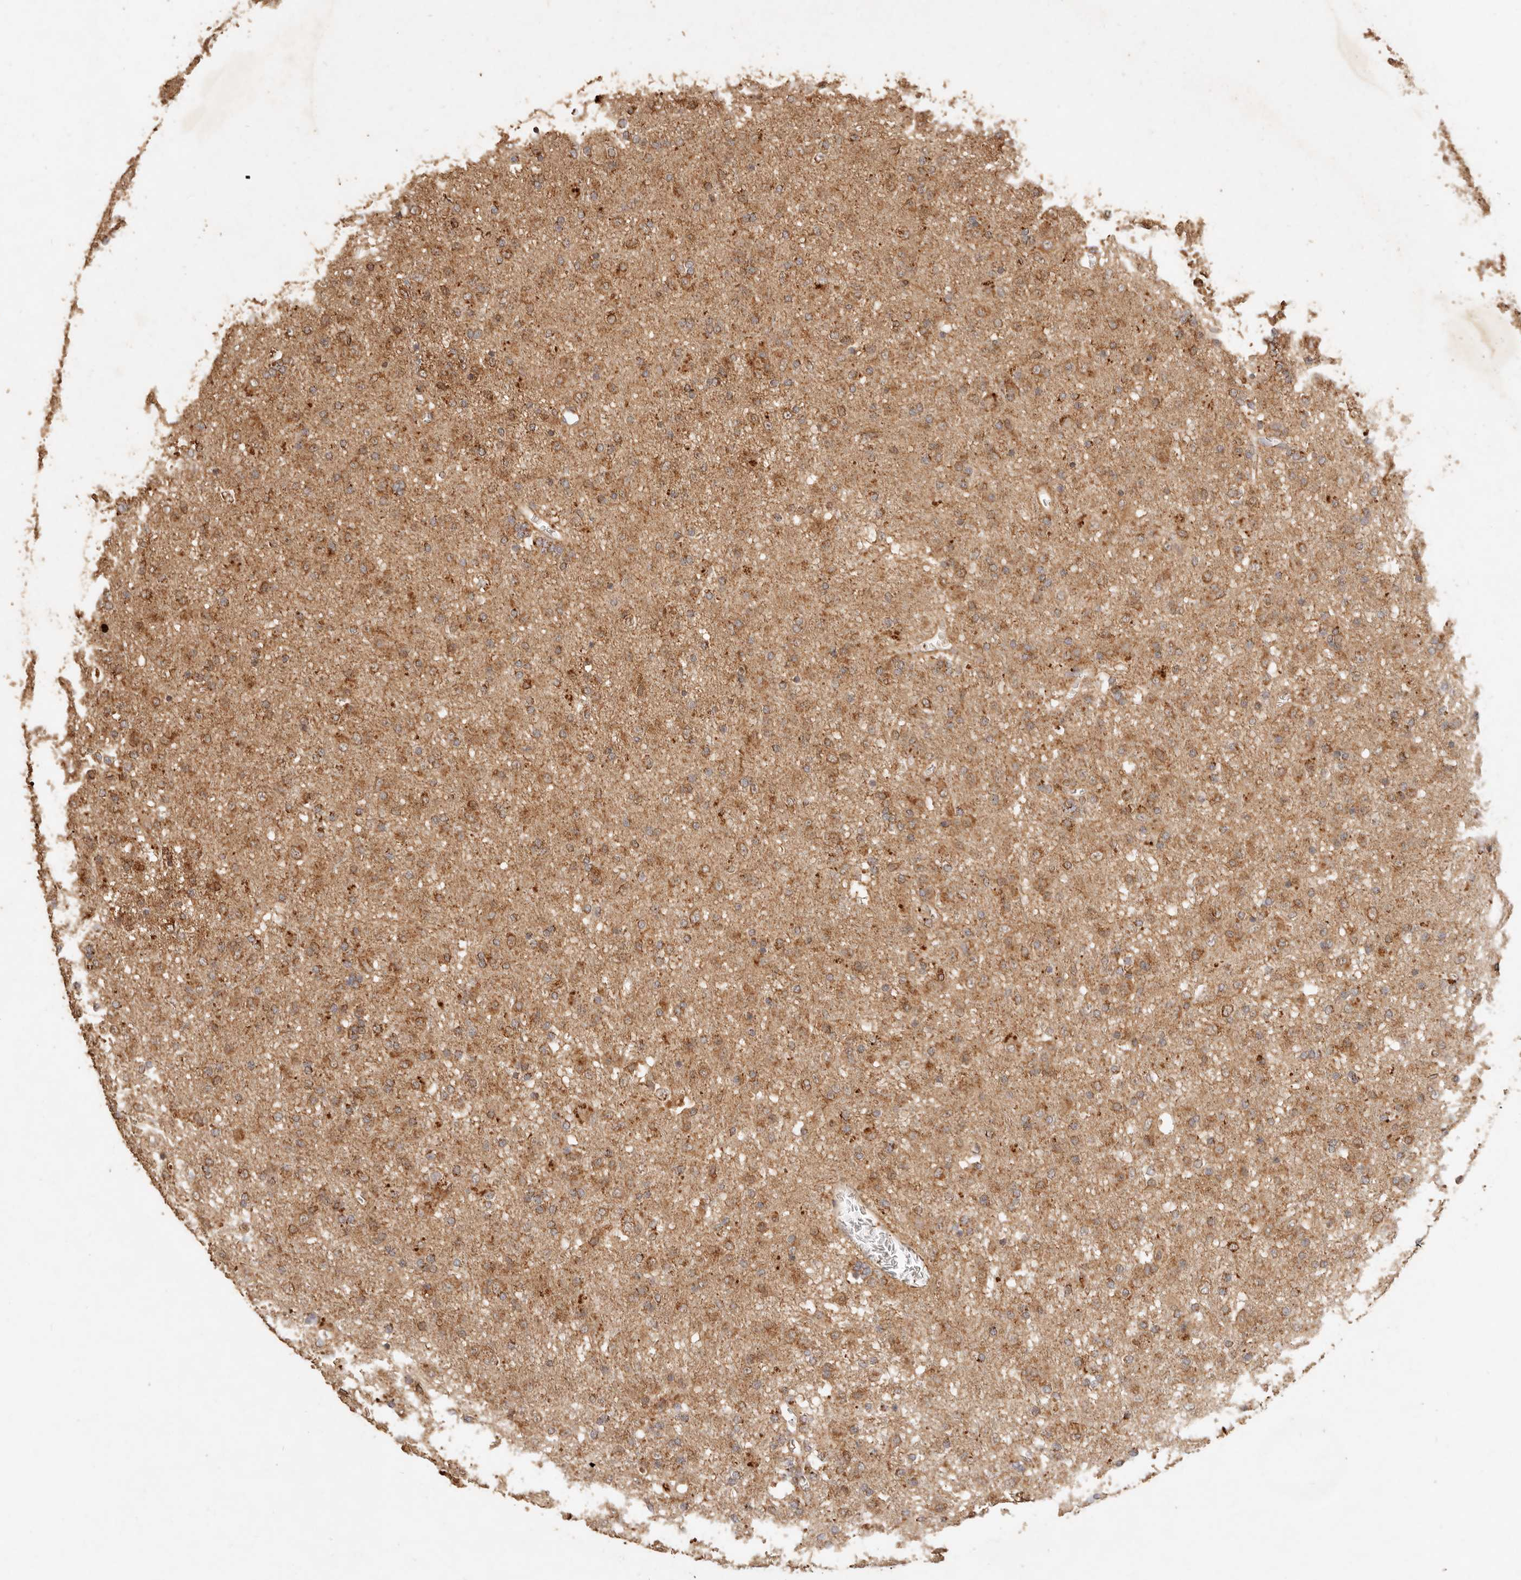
{"staining": {"intensity": "moderate", "quantity": ">75%", "location": "cytoplasmic/membranous"}, "tissue": "glioma", "cell_type": "Tumor cells", "image_type": "cancer", "snomed": [{"axis": "morphology", "description": "Glioma, malignant, Low grade"}, {"axis": "topography", "description": "Brain"}], "caption": "Brown immunohistochemical staining in human malignant glioma (low-grade) demonstrates moderate cytoplasmic/membranous positivity in about >75% of tumor cells. Ihc stains the protein in brown and the nuclei are stained blue.", "gene": "FAM180B", "patient": {"sex": "male", "age": 65}}